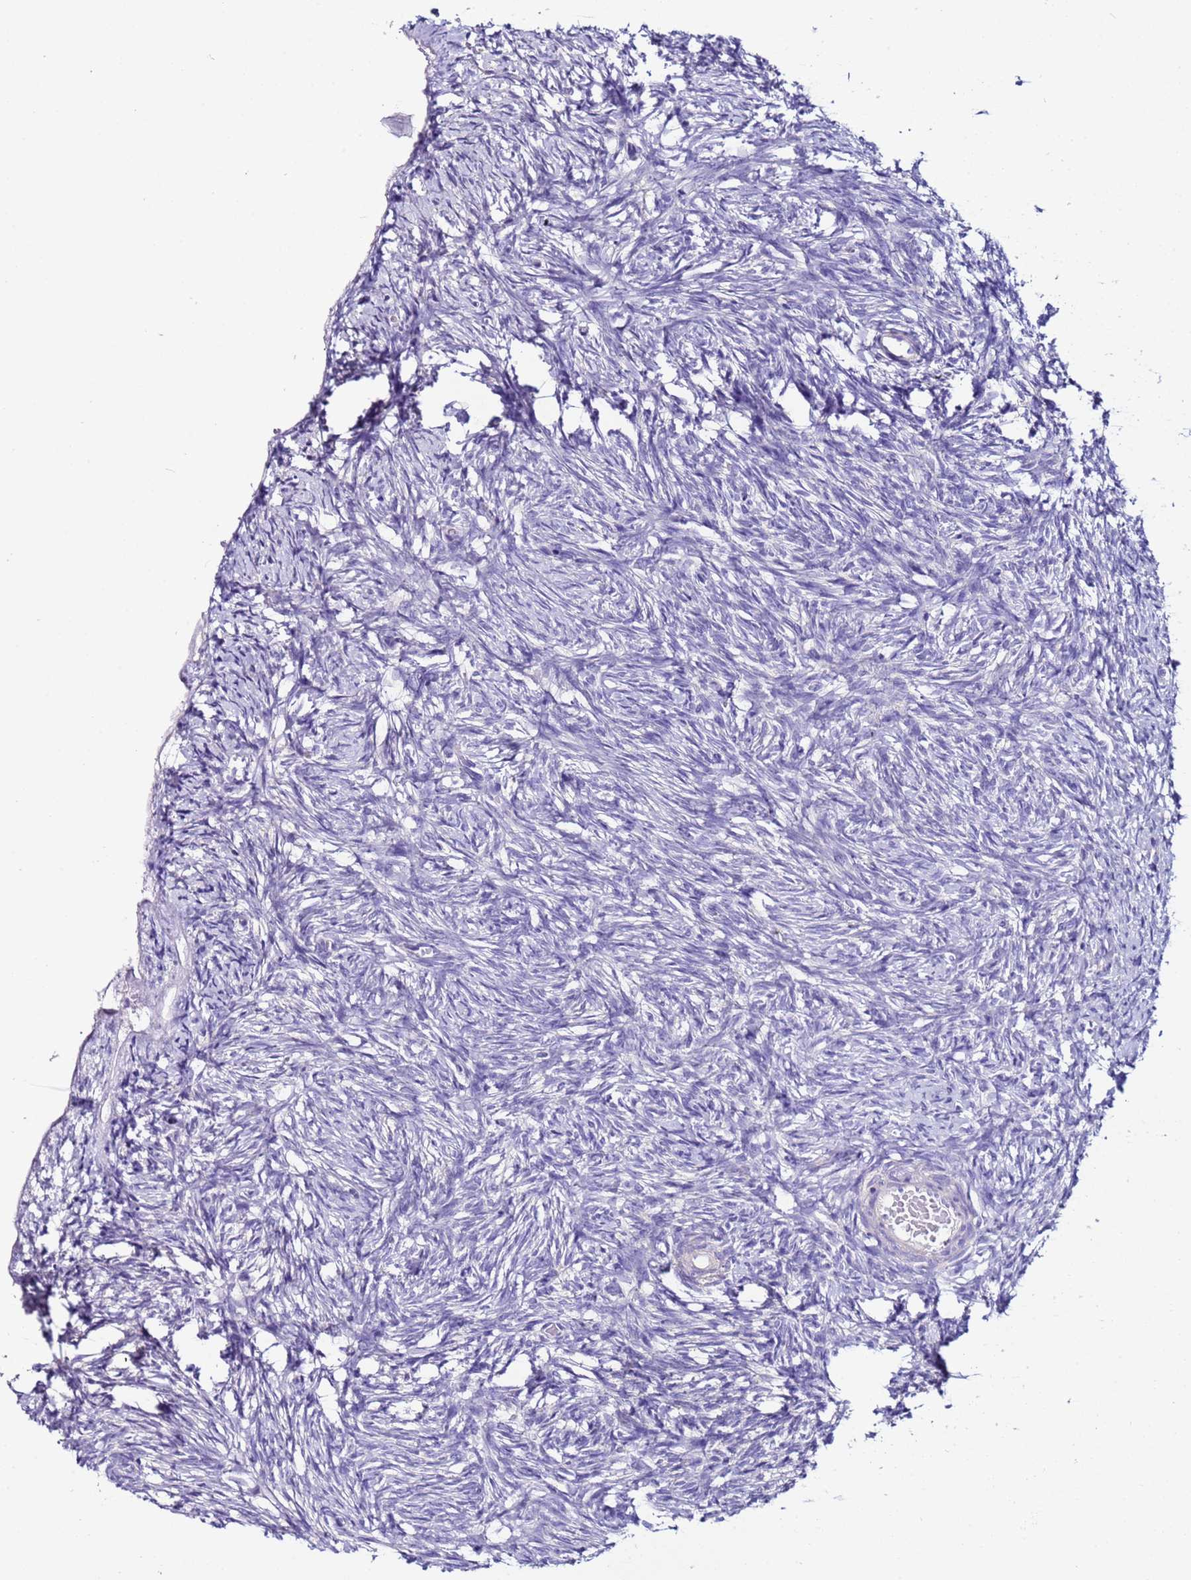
{"staining": {"intensity": "strong", "quantity": ">75%", "location": "cytoplasmic/membranous"}, "tissue": "ovary", "cell_type": "Follicle cells", "image_type": "normal", "snomed": [{"axis": "morphology", "description": "Normal tissue, NOS"}, {"axis": "topography", "description": "Ovary"}], "caption": "Immunohistochemistry micrograph of benign human ovary stained for a protein (brown), which exhibits high levels of strong cytoplasmic/membranous staining in about >75% of follicle cells.", "gene": "MYBPC3", "patient": {"sex": "female", "age": 51}}